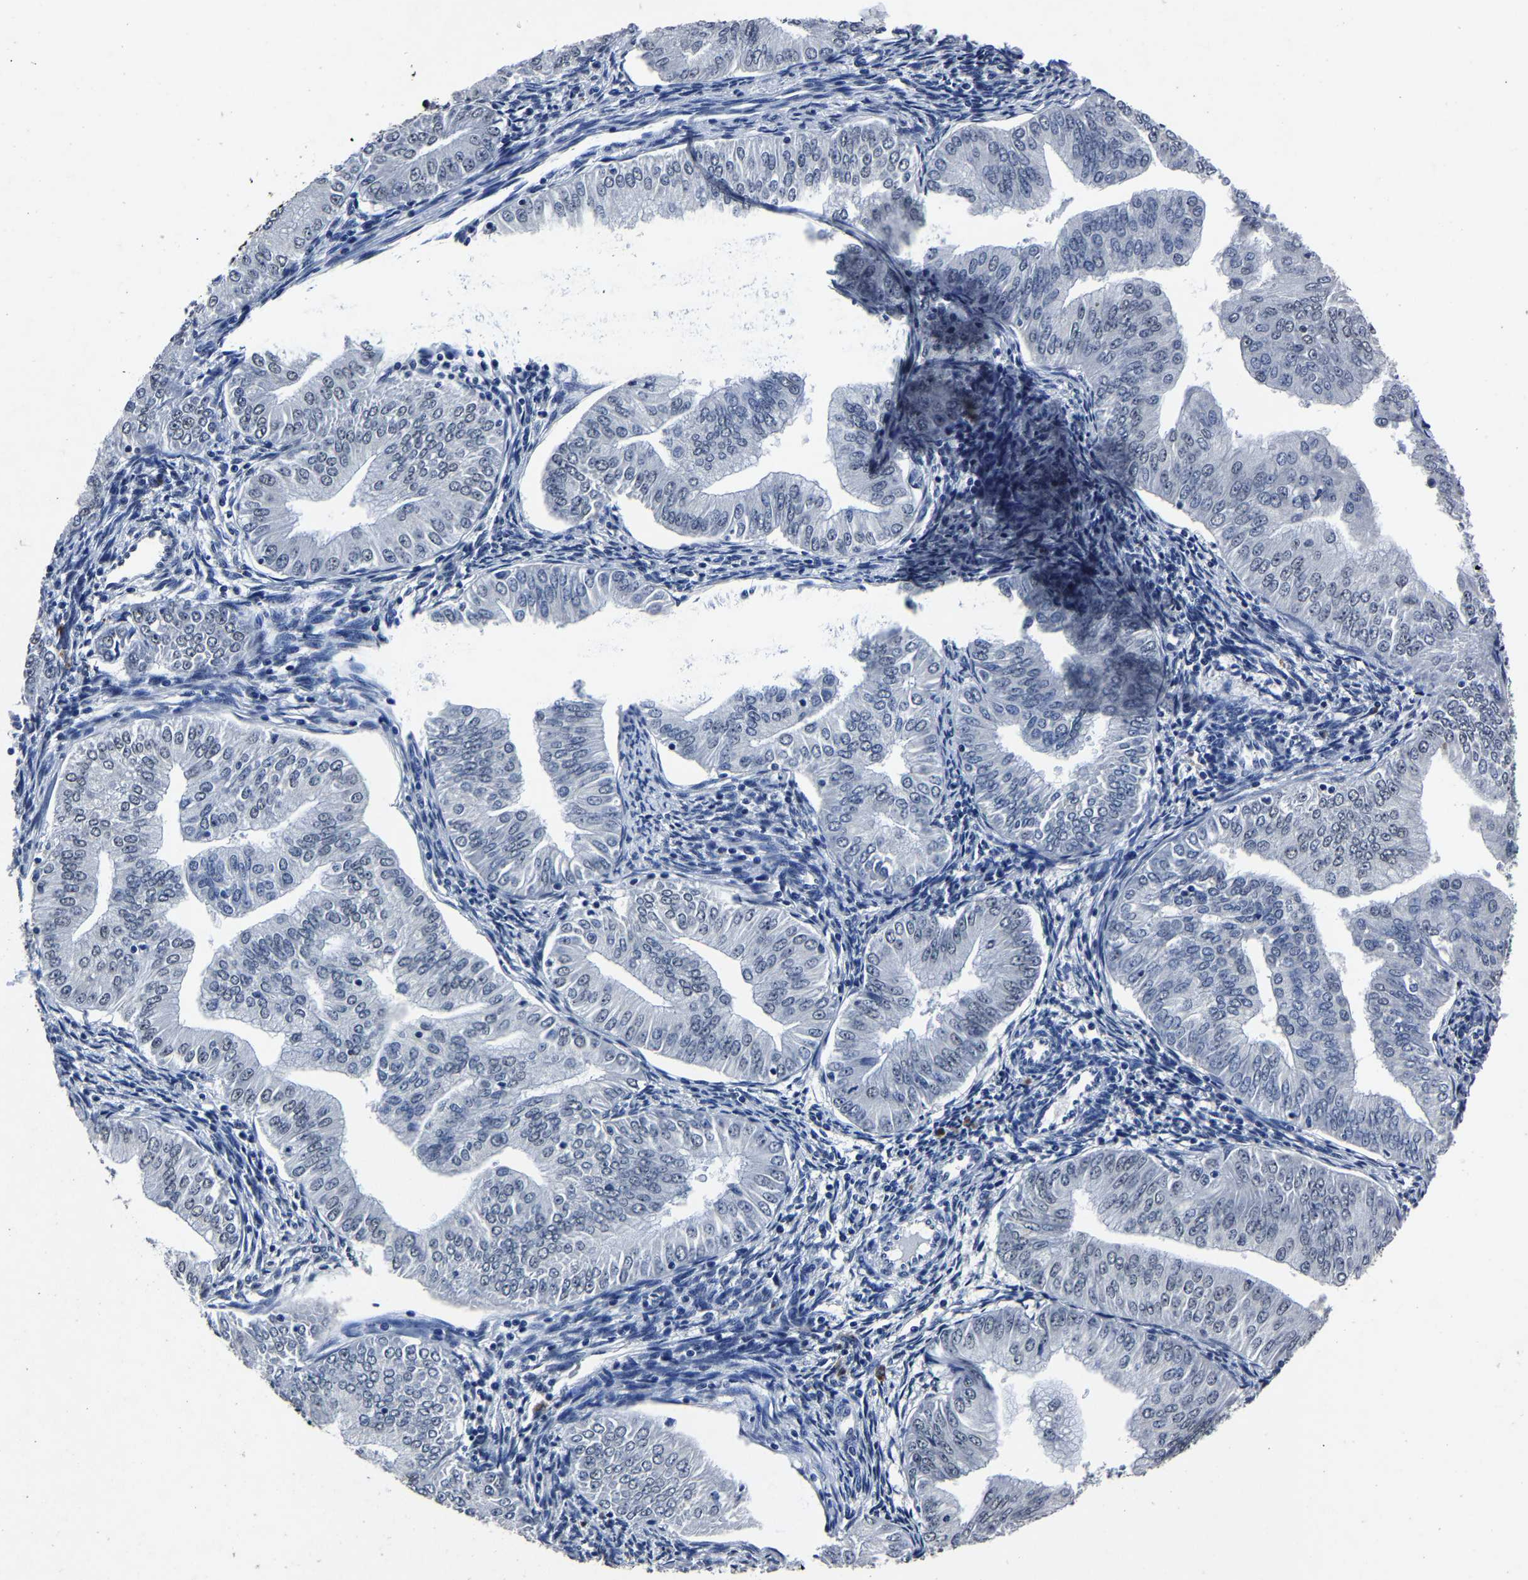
{"staining": {"intensity": "negative", "quantity": "none", "location": "none"}, "tissue": "endometrial cancer", "cell_type": "Tumor cells", "image_type": "cancer", "snomed": [{"axis": "morphology", "description": "Normal tissue, NOS"}, {"axis": "morphology", "description": "Adenocarcinoma, NOS"}, {"axis": "topography", "description": "Endometrium"}], "caption": "DAB (3,3'-diaminobenzidine) immunohistochemical staining of human endometrial cancer (adenocarcinoma) demonstrates no significant staining in tumor cells.", "gene": "RBM45", "patient": {"sex": "female", "age": 53}}